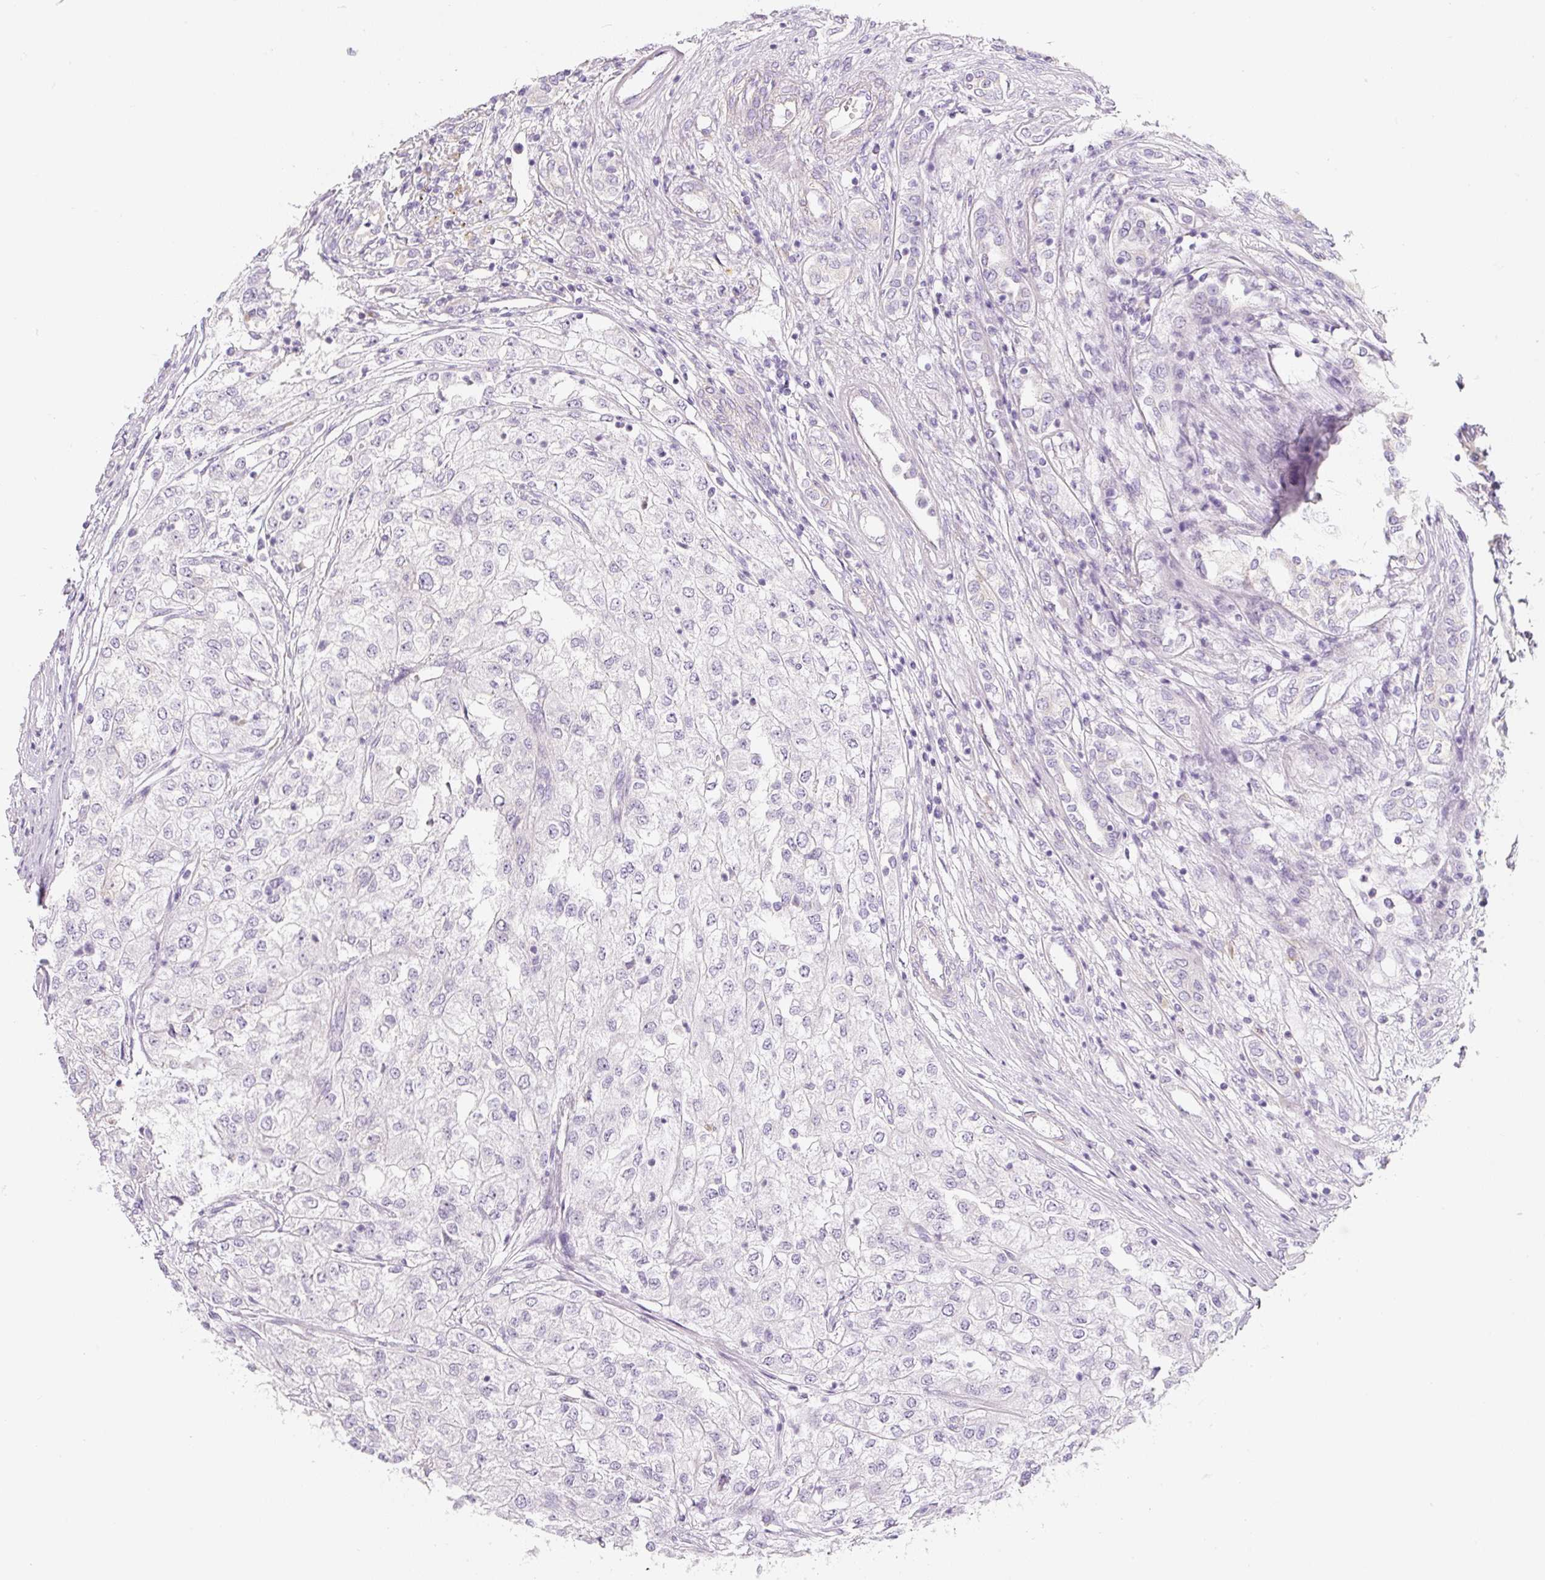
{"staining": {"intensity": "negative", "quantity": "none", "location": "none"}, "tissue": "renal cancer", "cell_type": "Tumor cells", "image_type": "cancer", "snomed": [{"axis": "morphology", "description": "Adenocarcinoma, NOS"}, {"axis": "topography", "description": "Kidney"}], "caption": "High power microscopy micrograph of an immunohistochemistry histopathology image of renal adenocarcinoma, revealing no significant staining in tumor cells.", "gene": "PWWP3B", "patient": {"sex": "female", "age": 54}}